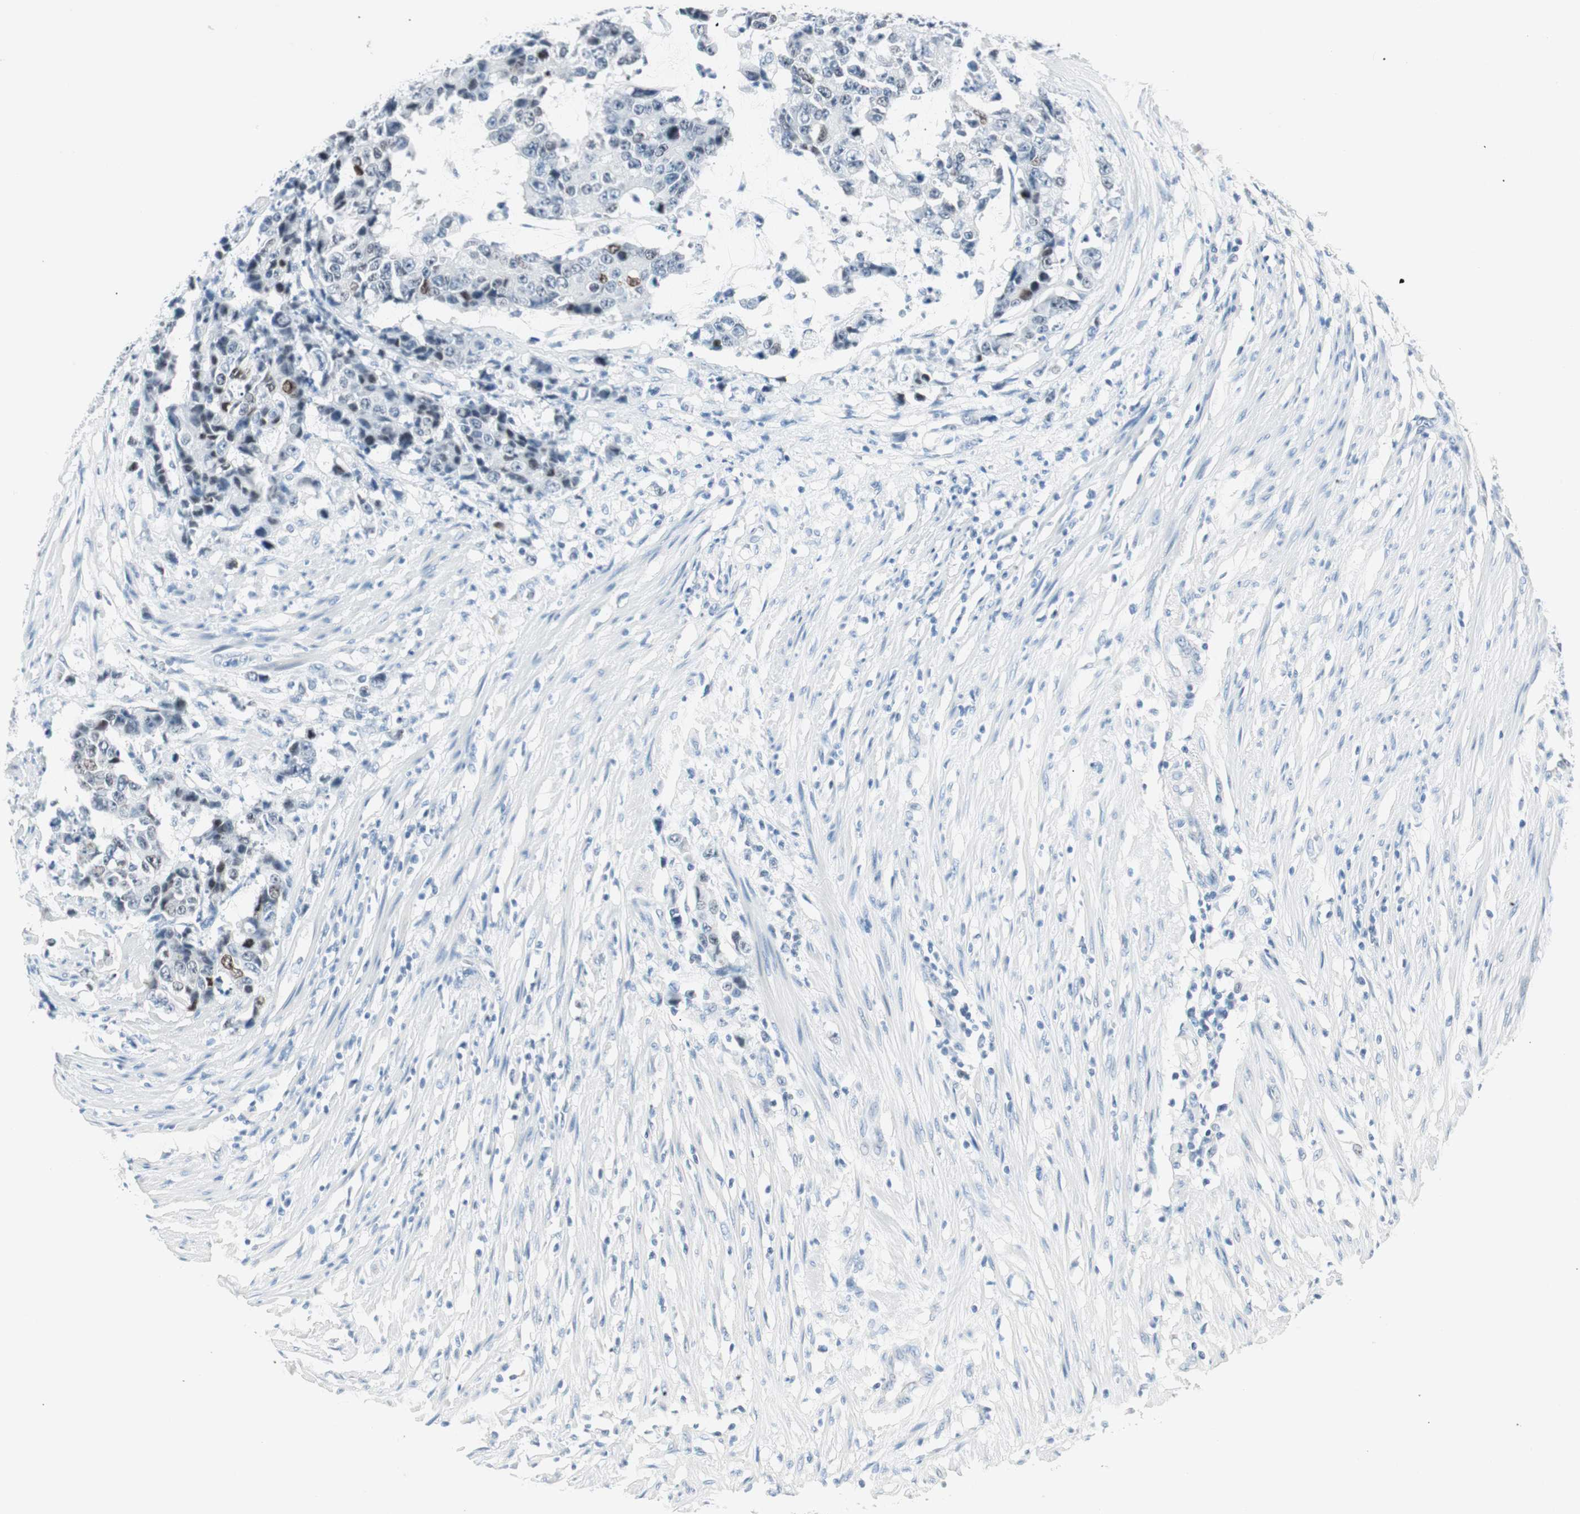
{"staining": {"intensity": "moderate", "quantity": "<25%", "location": "nuclear"}, "tissue": "colorectal cancer", "cell_type": "Tumor cells", "image_type": "cancer", "snomed": [{"axis": "morphology", "description": "Adenocarcinoma, NOS"}, {"axis": "topography", "description": "Colon"}], "caption": "Human colorectal cancer stained for a protein (brown) reveals moderate nuclear positive staining in approximately <25% of tumor cells.", "gene": "HOXB13", "patient": {"sex": "female", "age": 86}}